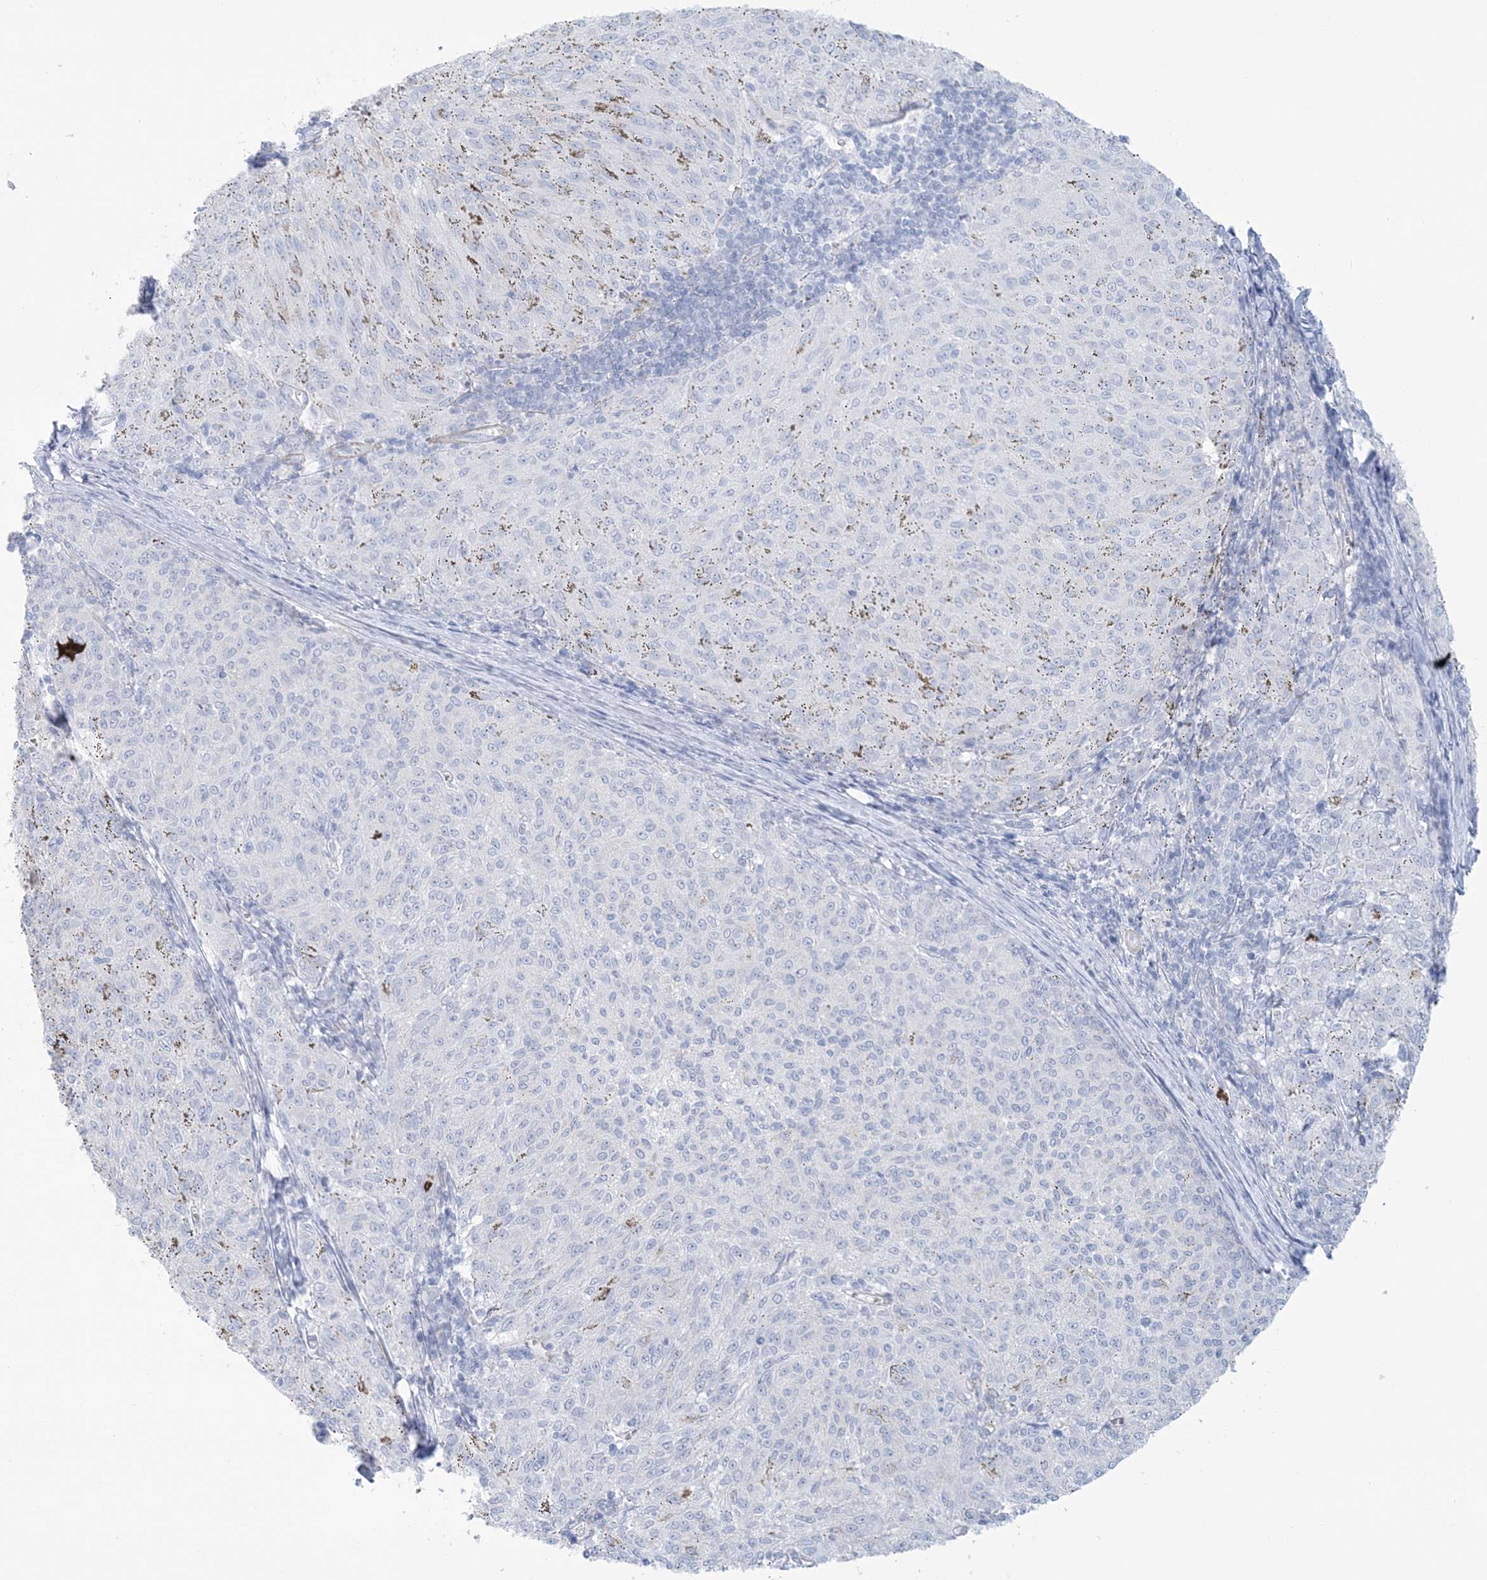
{"staining": {"intensity": "negative", "quantity": "none", "location": "none"}, "tissue": "melanoma", "cell_type": "Tumor cells", "image_type": "cancer", "snomed": [{"axis": "morphology", "description": "Malignant melanoma, NOS"}, {"axis": "topography", "description": "Skin"}], "caption": "Tumor cells show no significant expression in melanoma.", "gene": "AGXT", "patient": {"sex": "female", "age": 72}}